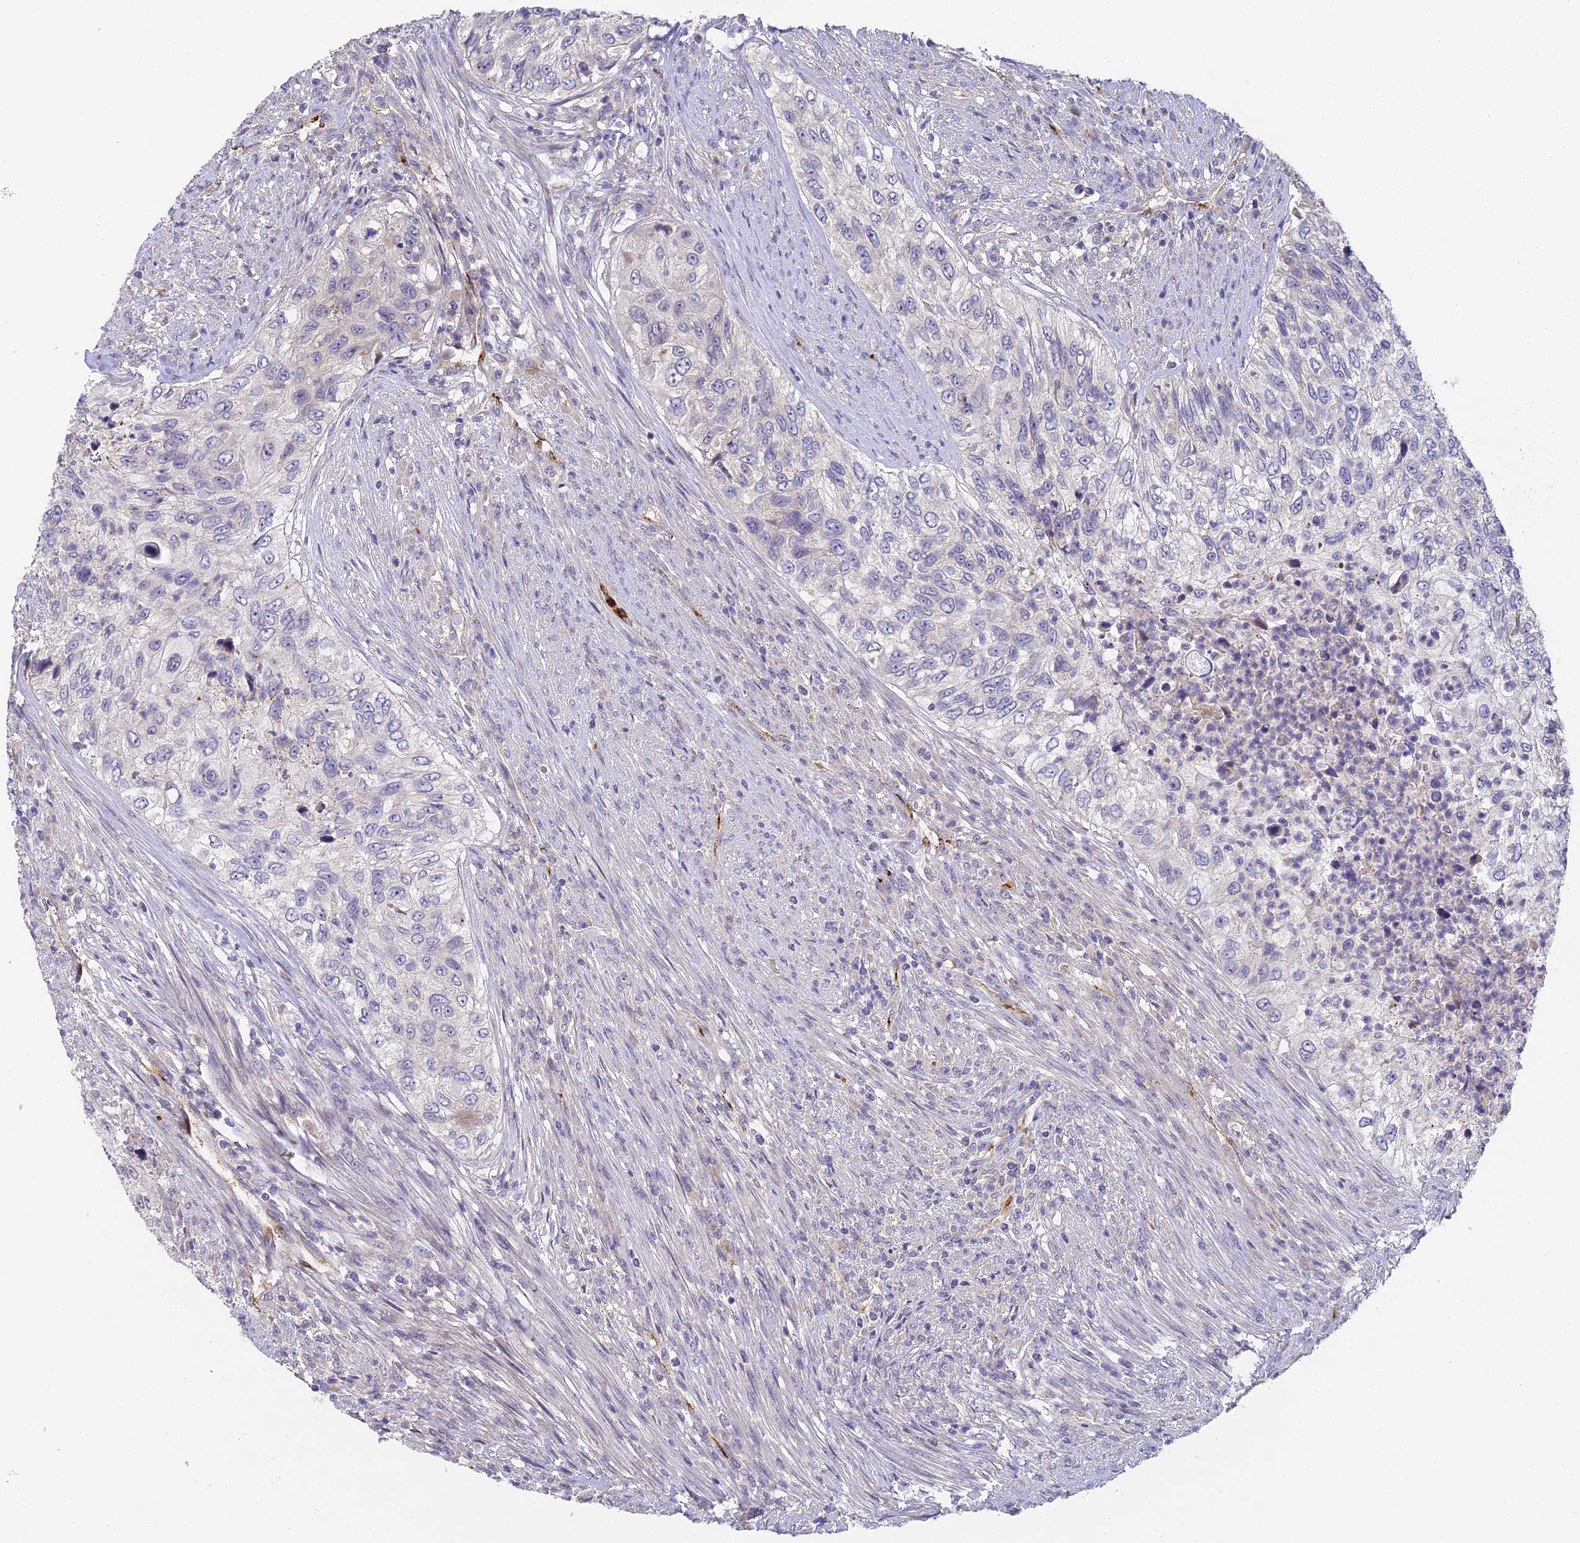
{"staining": {"intensity": "negative", "quantity": "none", "location": "none"}, "tissue": "urothelial cancer", "cell_type": "Tumor cells", "image_type": "cancer", "snomed": [{"axis": "morphology", "description": "Urothelial carcinoma, High grade"}, {"axis": "topography", "description": "Urinary bladder"}], "caption": "A micrograph of human urothelial cancer is negative for staining in tumor cells. (DAB IHC with hematoxylin counter stain).", "gene": "DNAAF10", "patient": {"sex": "female", "age": 60}}